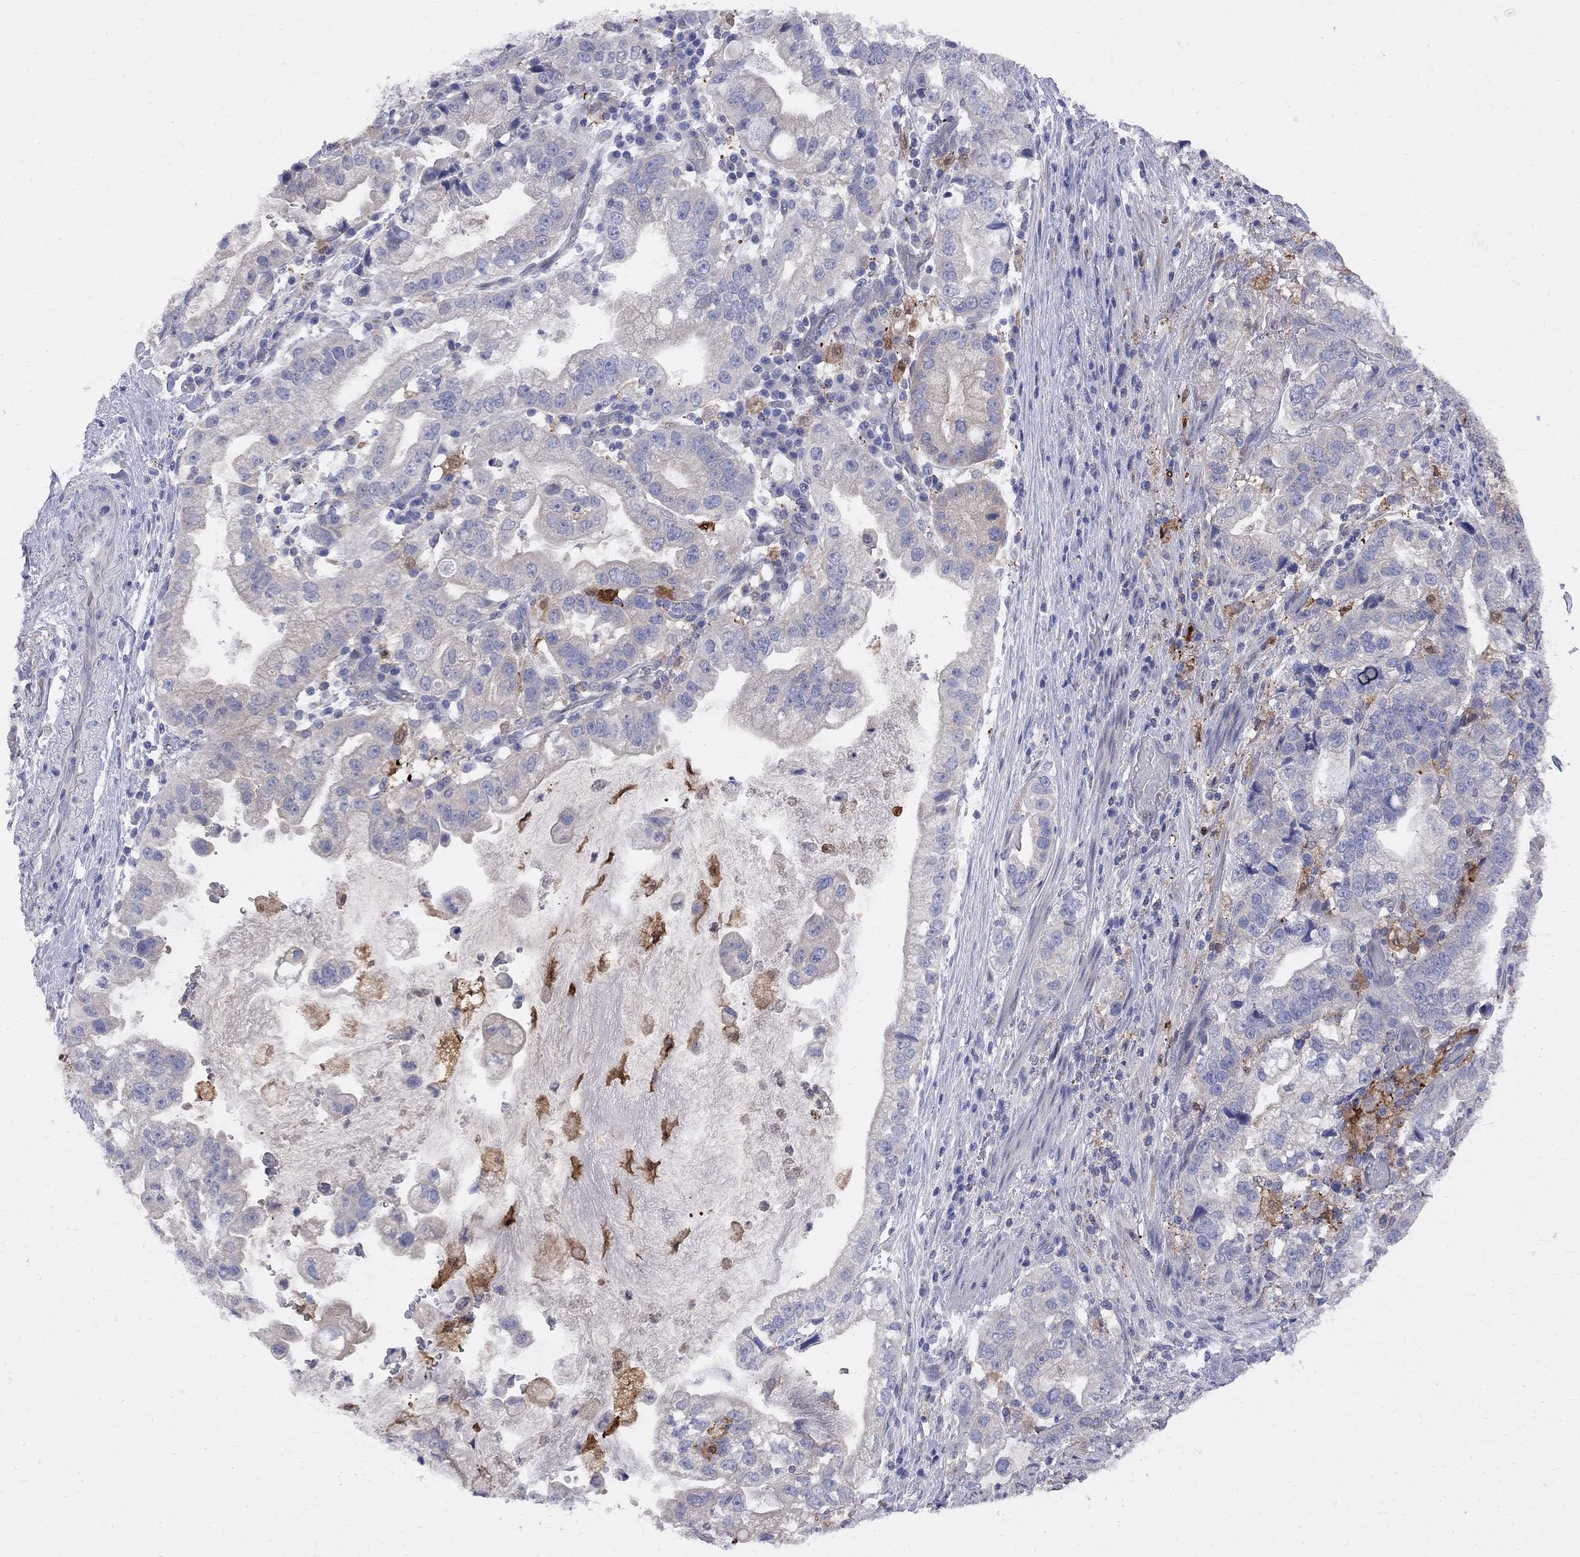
{"staining": {"intensity": "weak", "quantity": "<25%", "location": "cytoplasmic/membranous"}, "tissue": "stomach cancer", "cell_type": "Tumor cells", "image_type": "cancer", "snomed": [{"axis": "morphology", "description": "Adenocarcinoma, NOS"}, {"axis": "topography", "description": "Stomach"}], "caption": "A photomicrograph of human adenocarcinoma (stomach) is negative for staining in tumor cells.", "gene": "MTHFR", "patient": {"sex": "male", "age": 59}}